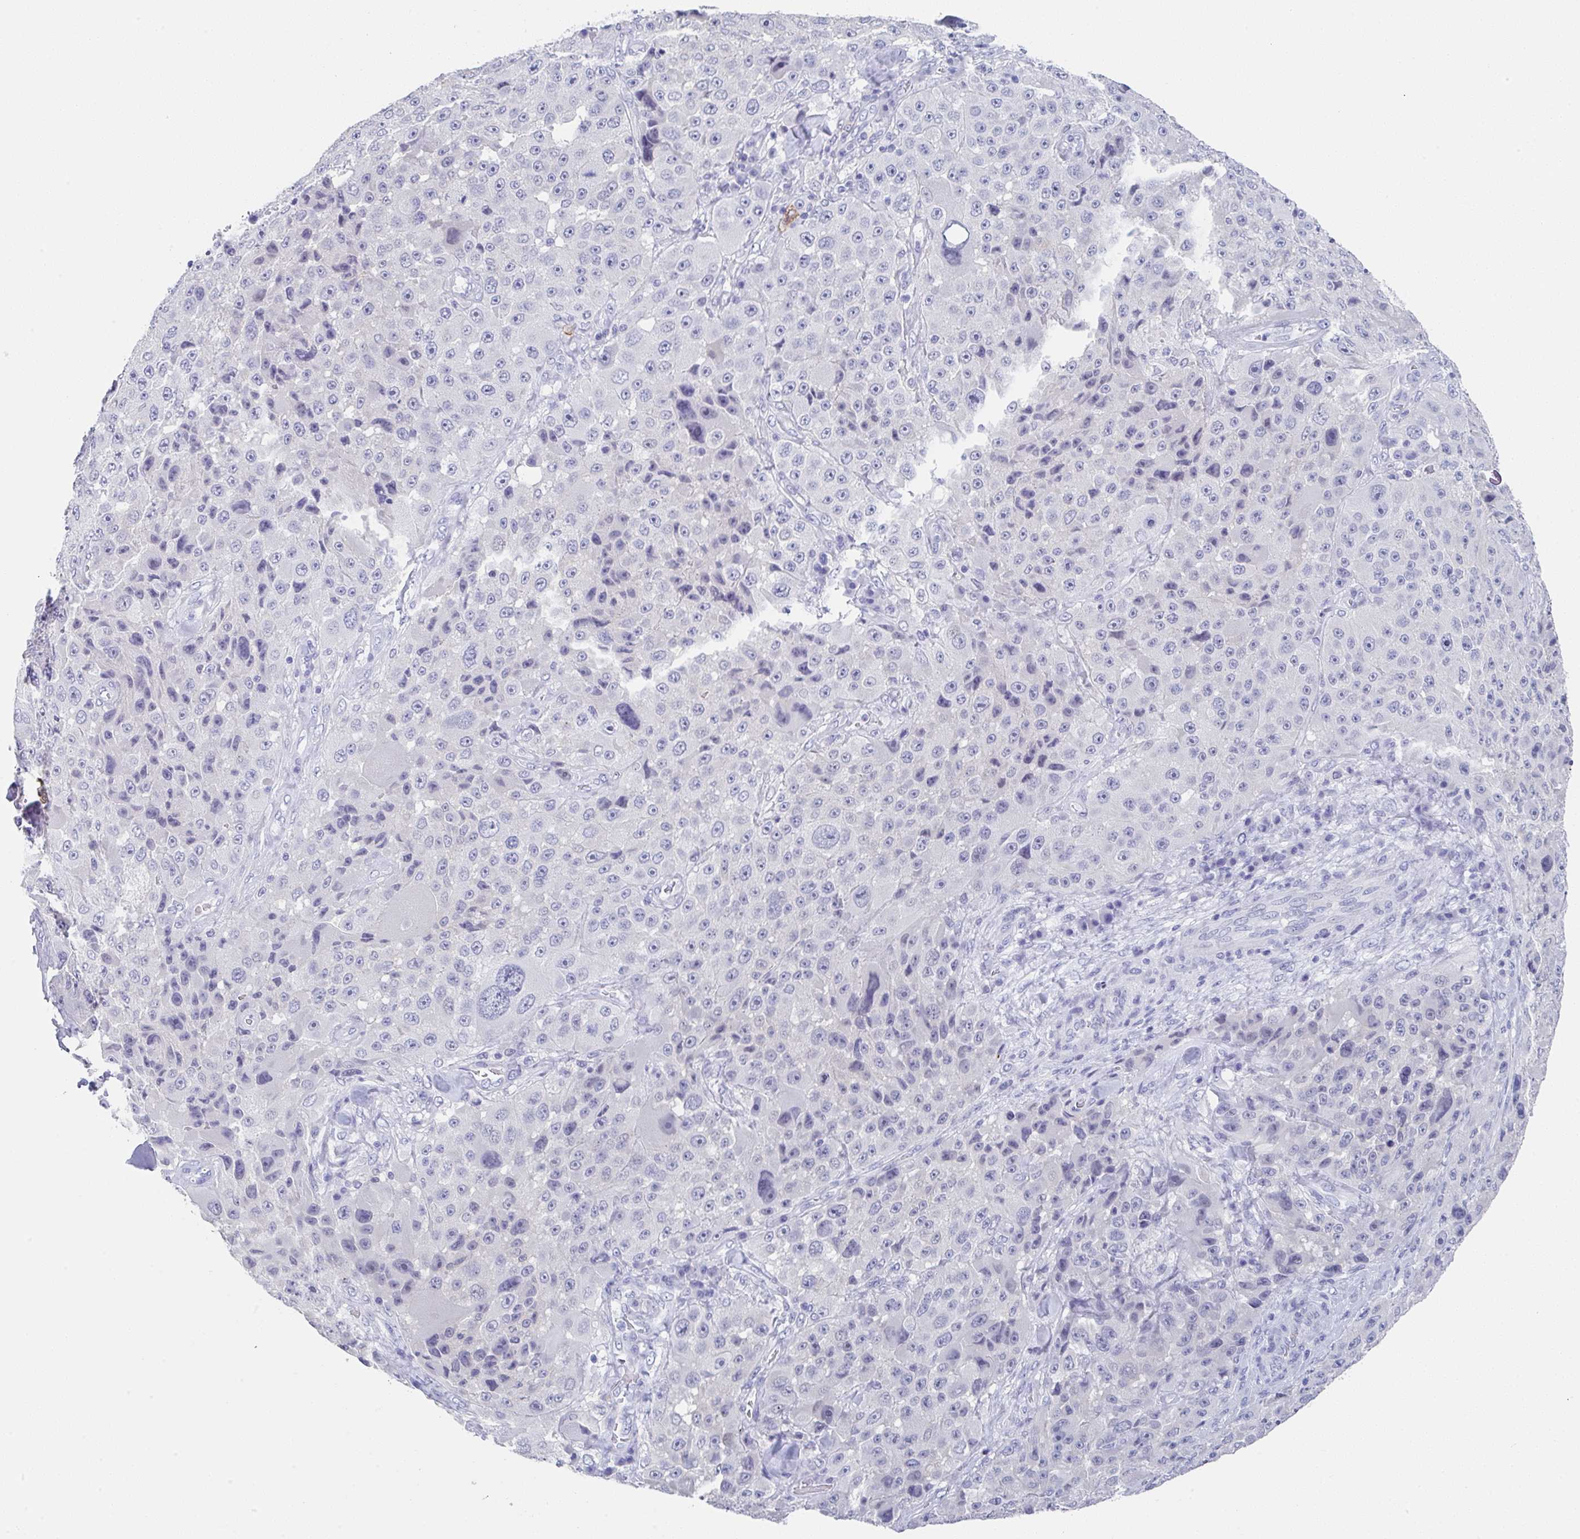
{"staining": {"intensity": "negative", "quantity": "none", "location": "none"}, "tissue": "melanoma", "cell_type": "Tumor cells", "image_type": "cancer", "snomed": [{"axis": "morphology", "description": "Malignant melanoma, Metastatic site"}, {"axis": "topography", "description": "Lymph node"}], "caption": "Tumor cells are negative for protein expression in human malignant melanoma (metastatic site).", "gene": "TNFRSF8", "patient": {"sex": "male", "age": 62}}